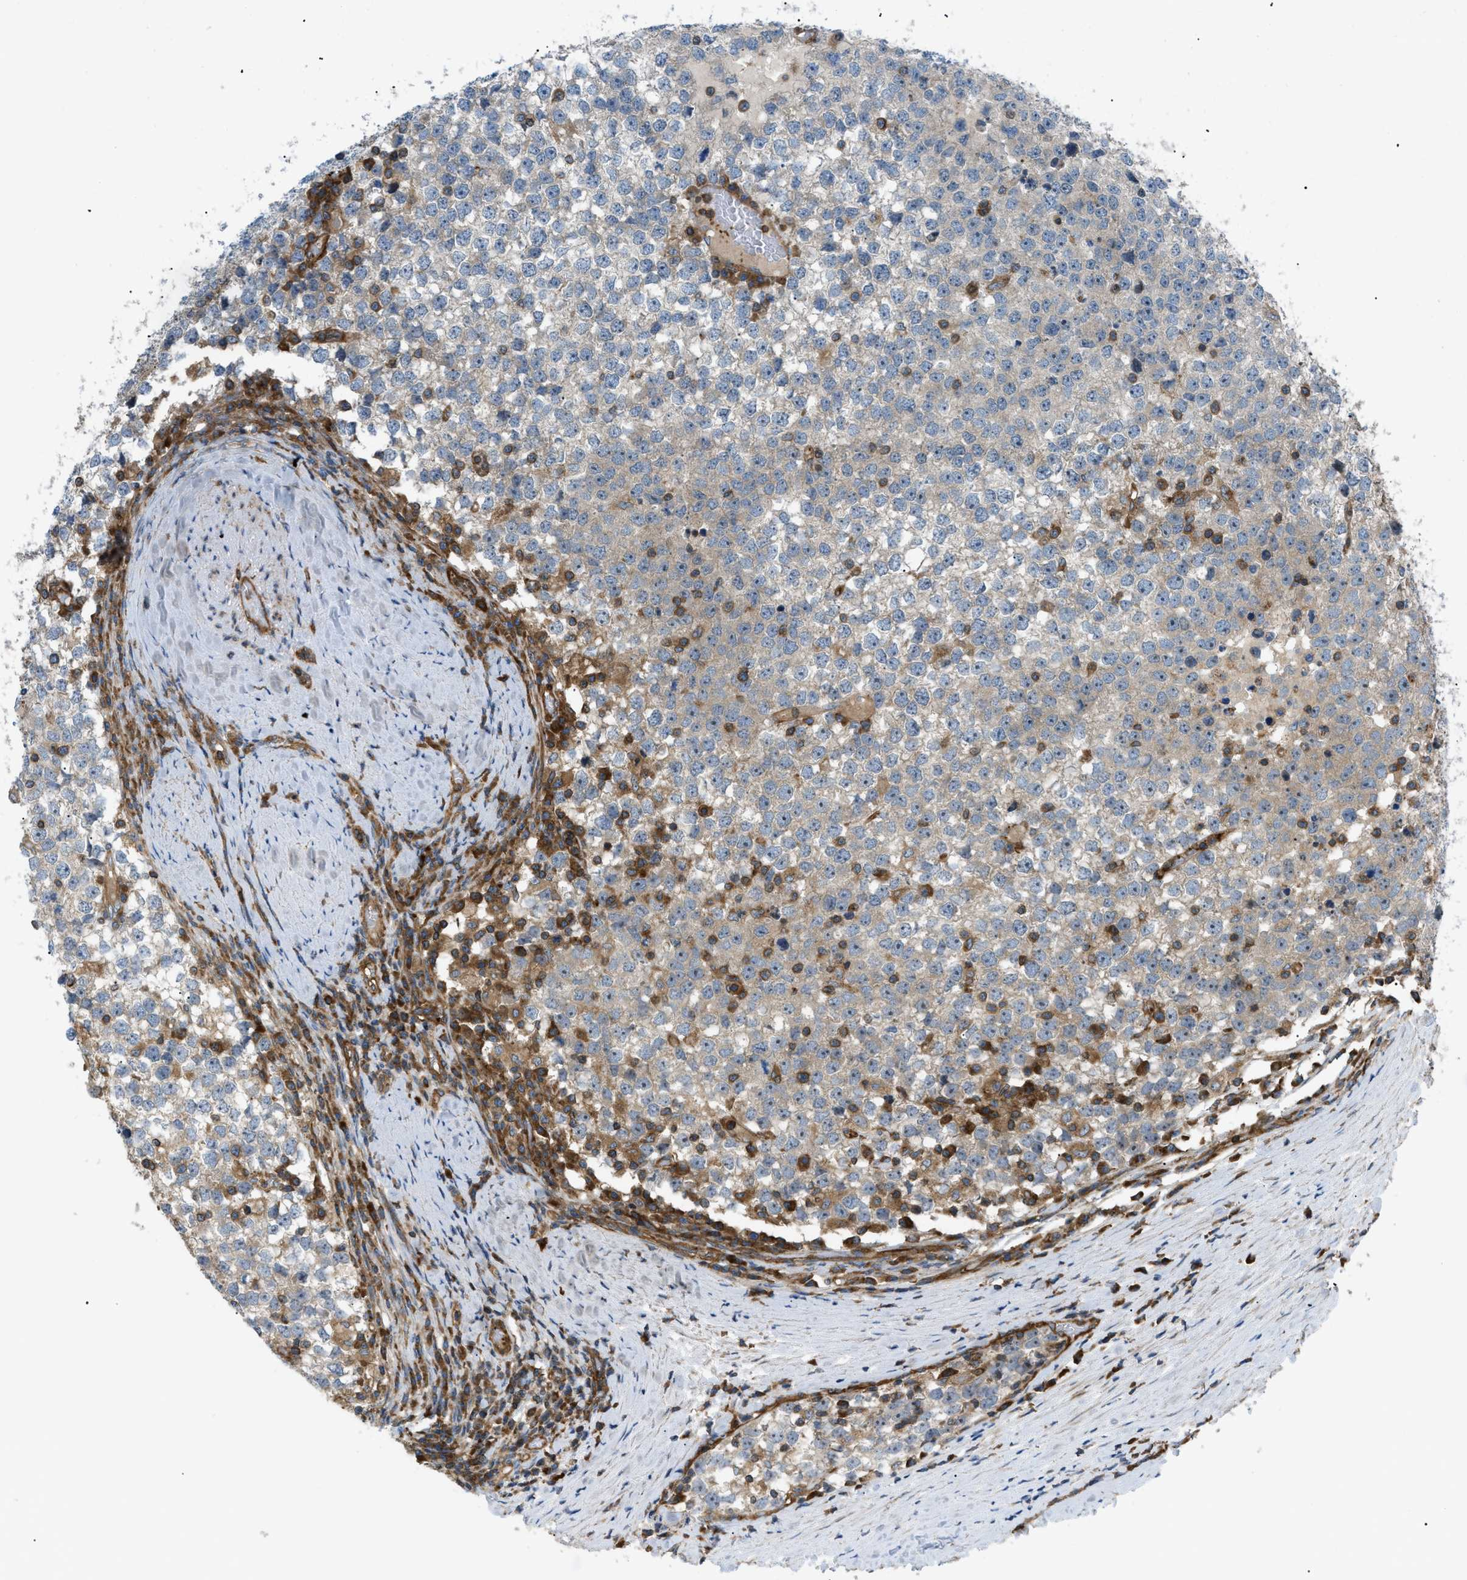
{"staining": {"intensity": "weak", "quantity": "<25%", "location": "cytoplasmic/membranous"}, "tissue": "testis cancer", "cell_type": "Tumor cells", "image_type": "cancer", "snomed": [{"axis": "morphology", "description": "Seminoma, NOS"}, {"axis": "topography", "description": "Testis"}], "caption": "DAB immunohistochemical staining of human testis seminoma demonstrates no significant positivity in tumor cells.", "gene": "ATP2A3", "patient": {"sex": "male", "age": 65}}